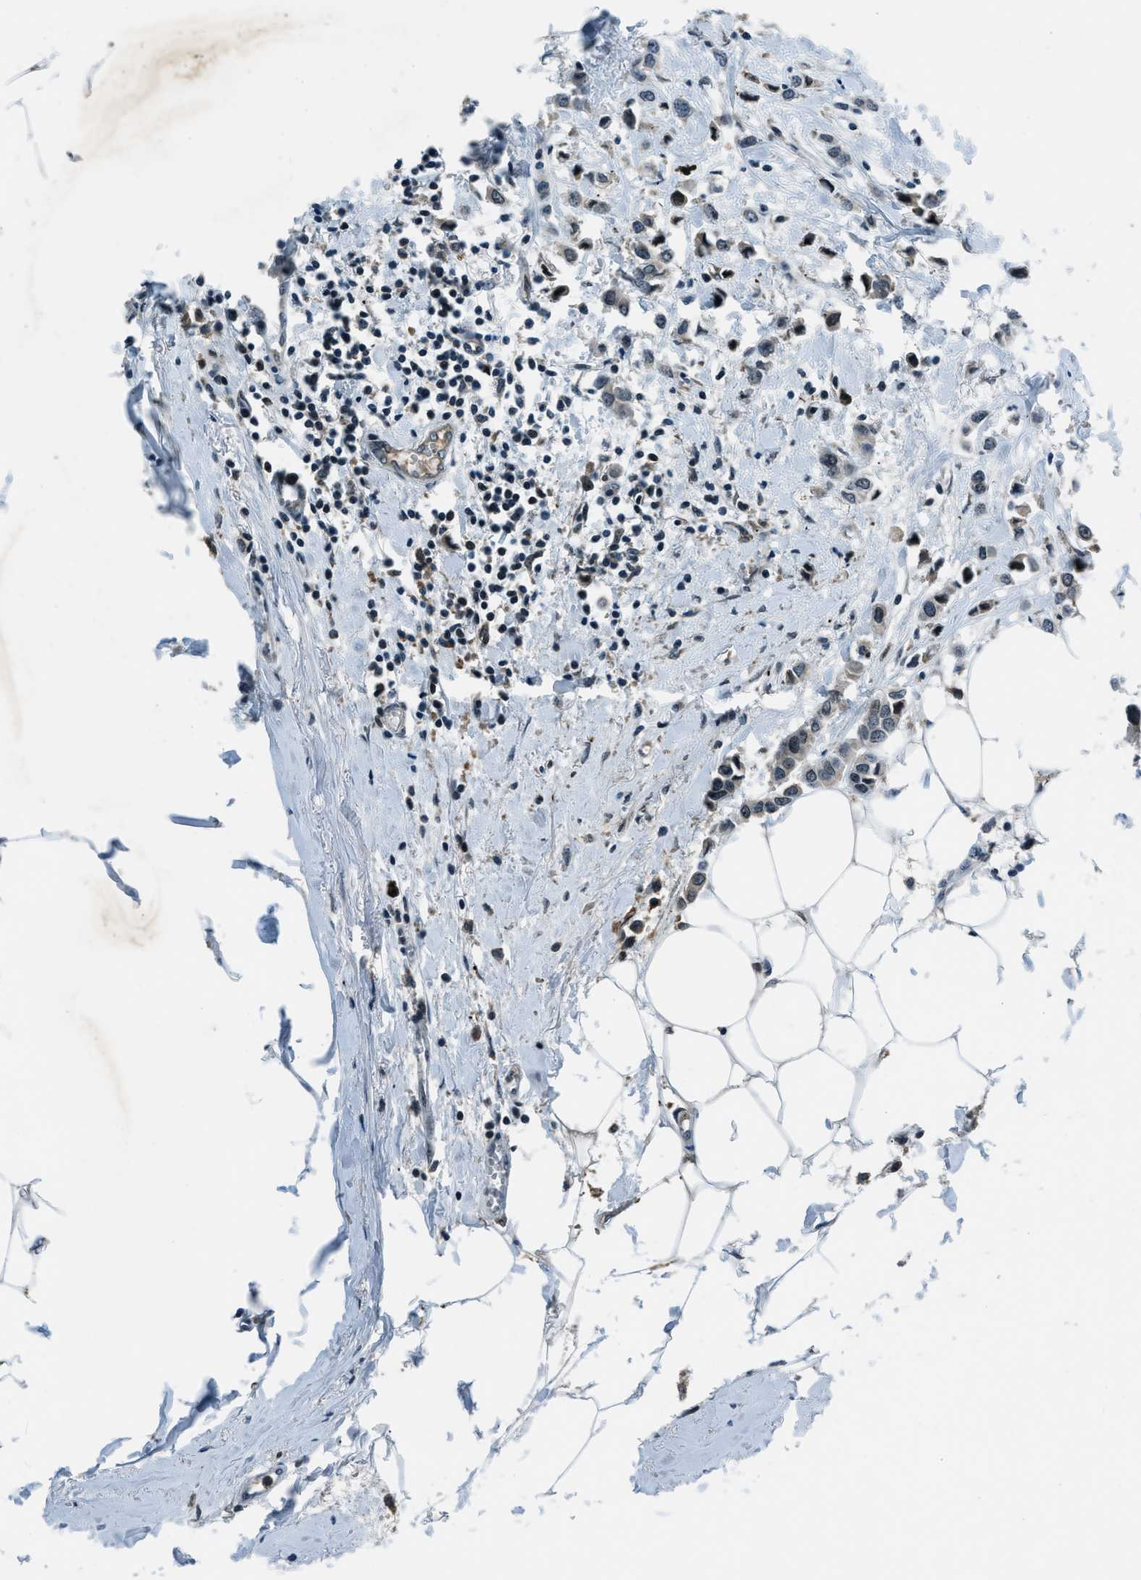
{"staining": {"intensity": "strong", "quantity": "<25%", "location": "cytoplasmic/membranous,nuclear"}, "tissue": "breast cancer", "cell_type": "Tumor cells", "image_type": "cancer", "snomed": [{"axis": "morphology", "description": "Lobular carcinoma"}, {"axis": "topography", "description": "Breast"}], "caption": "IHC (DAB) staining of human breast lobular carcinoma exhibits strong cytoplasmic/membranous and nuclear protein staining in about <25% of tumor cells.", "gene": "ACTL9", "patient": {"sex": "female", "age": 51}}